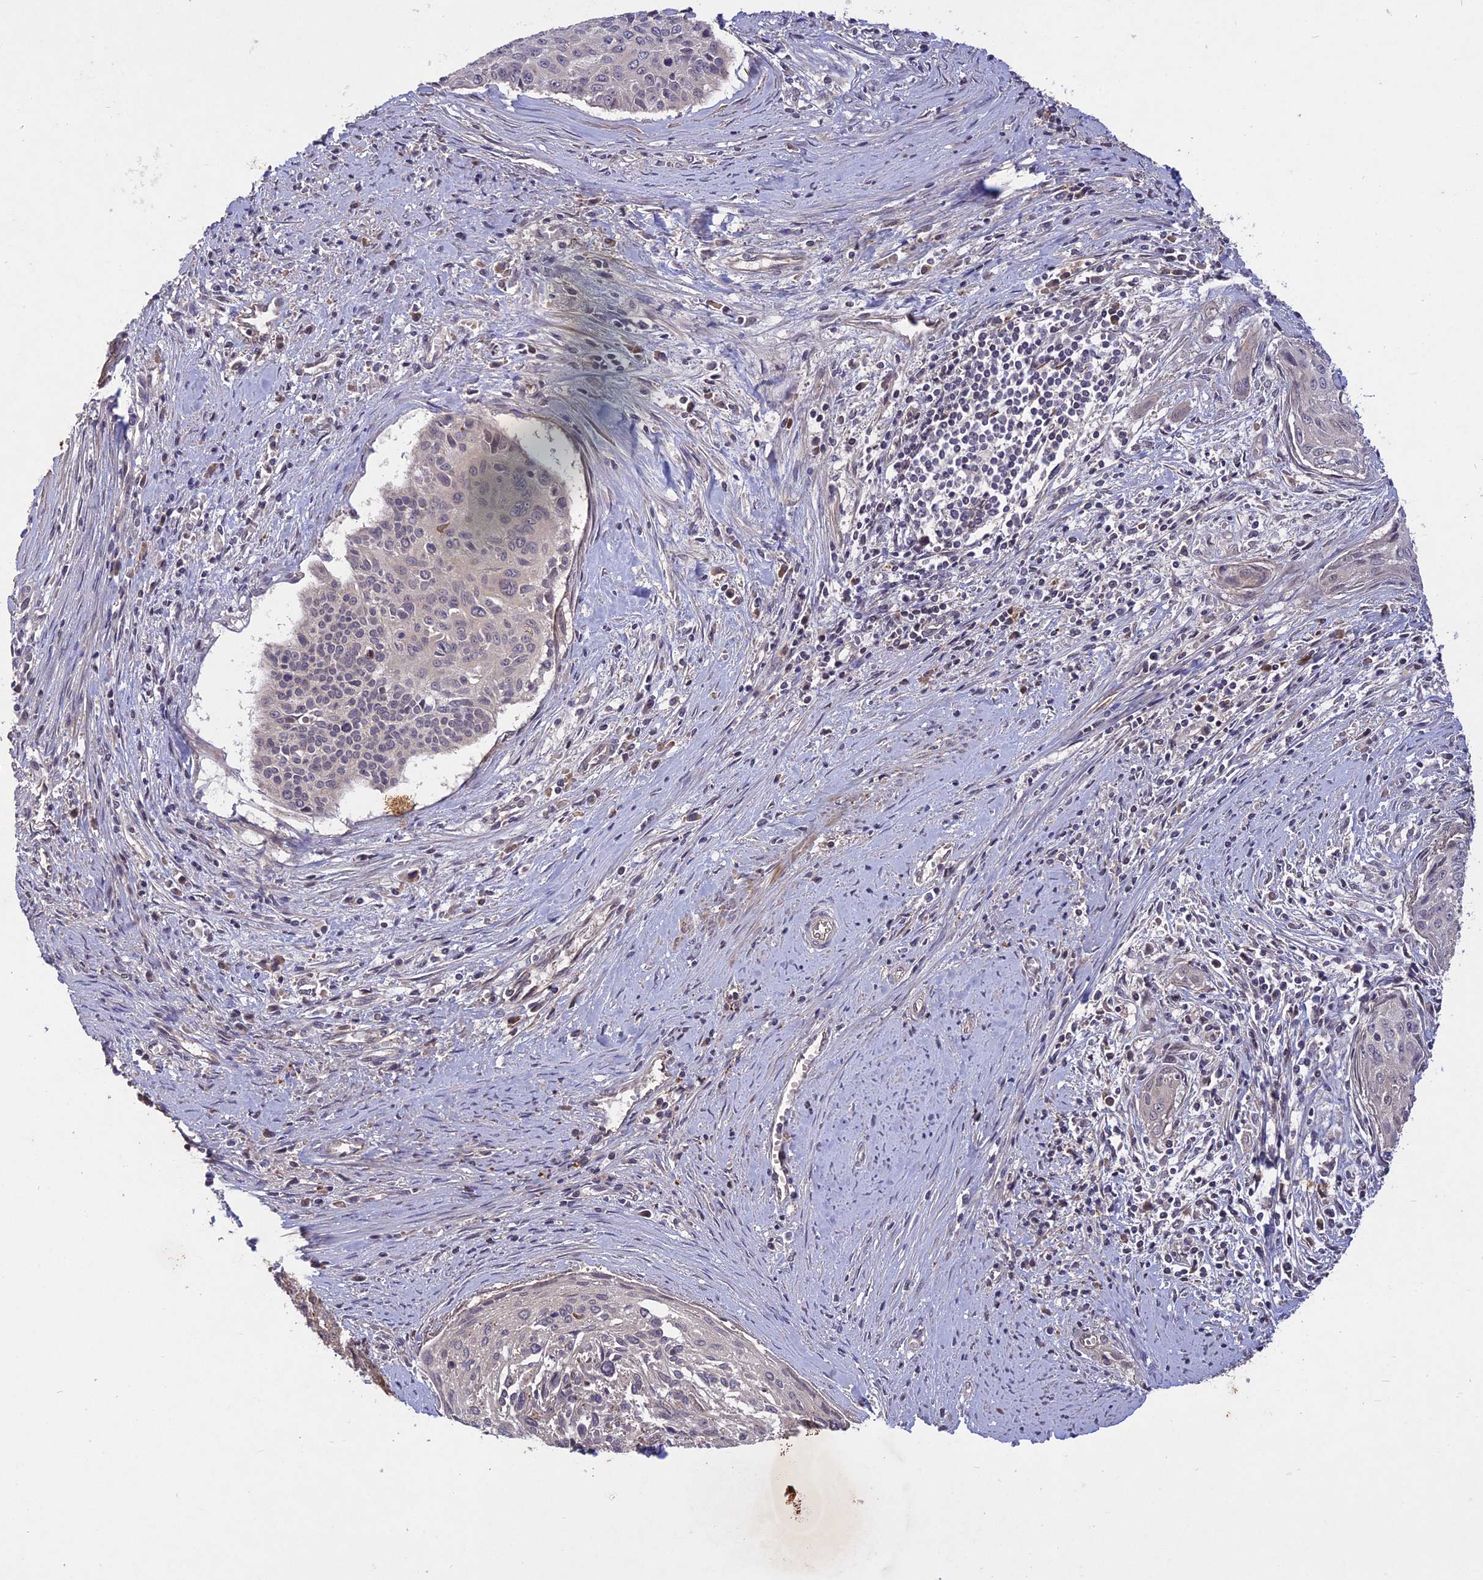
{"staining": {"intensity": "negative", "quantity": "none", "location": "none"}, "tissue": "cervical cancer", "cell_type": "Tumor cells", "image_type": "cancer", "snomed": [{"axis": "morphology", "description": "Squamous cell carcinoma, NOS"}, {"axis": "topography", "description": "Cervix"}], "caption": "An immunohistochemistry (IHC) image of squamous cell carcinoma (cervical) is shown. There is no staining in tumor cells of squamous cell carcinoma (cervical). (DAB immunohistochemistry, high magnification).", "gene": "ADO", "patient": {"sex": "female", "age": 55}}